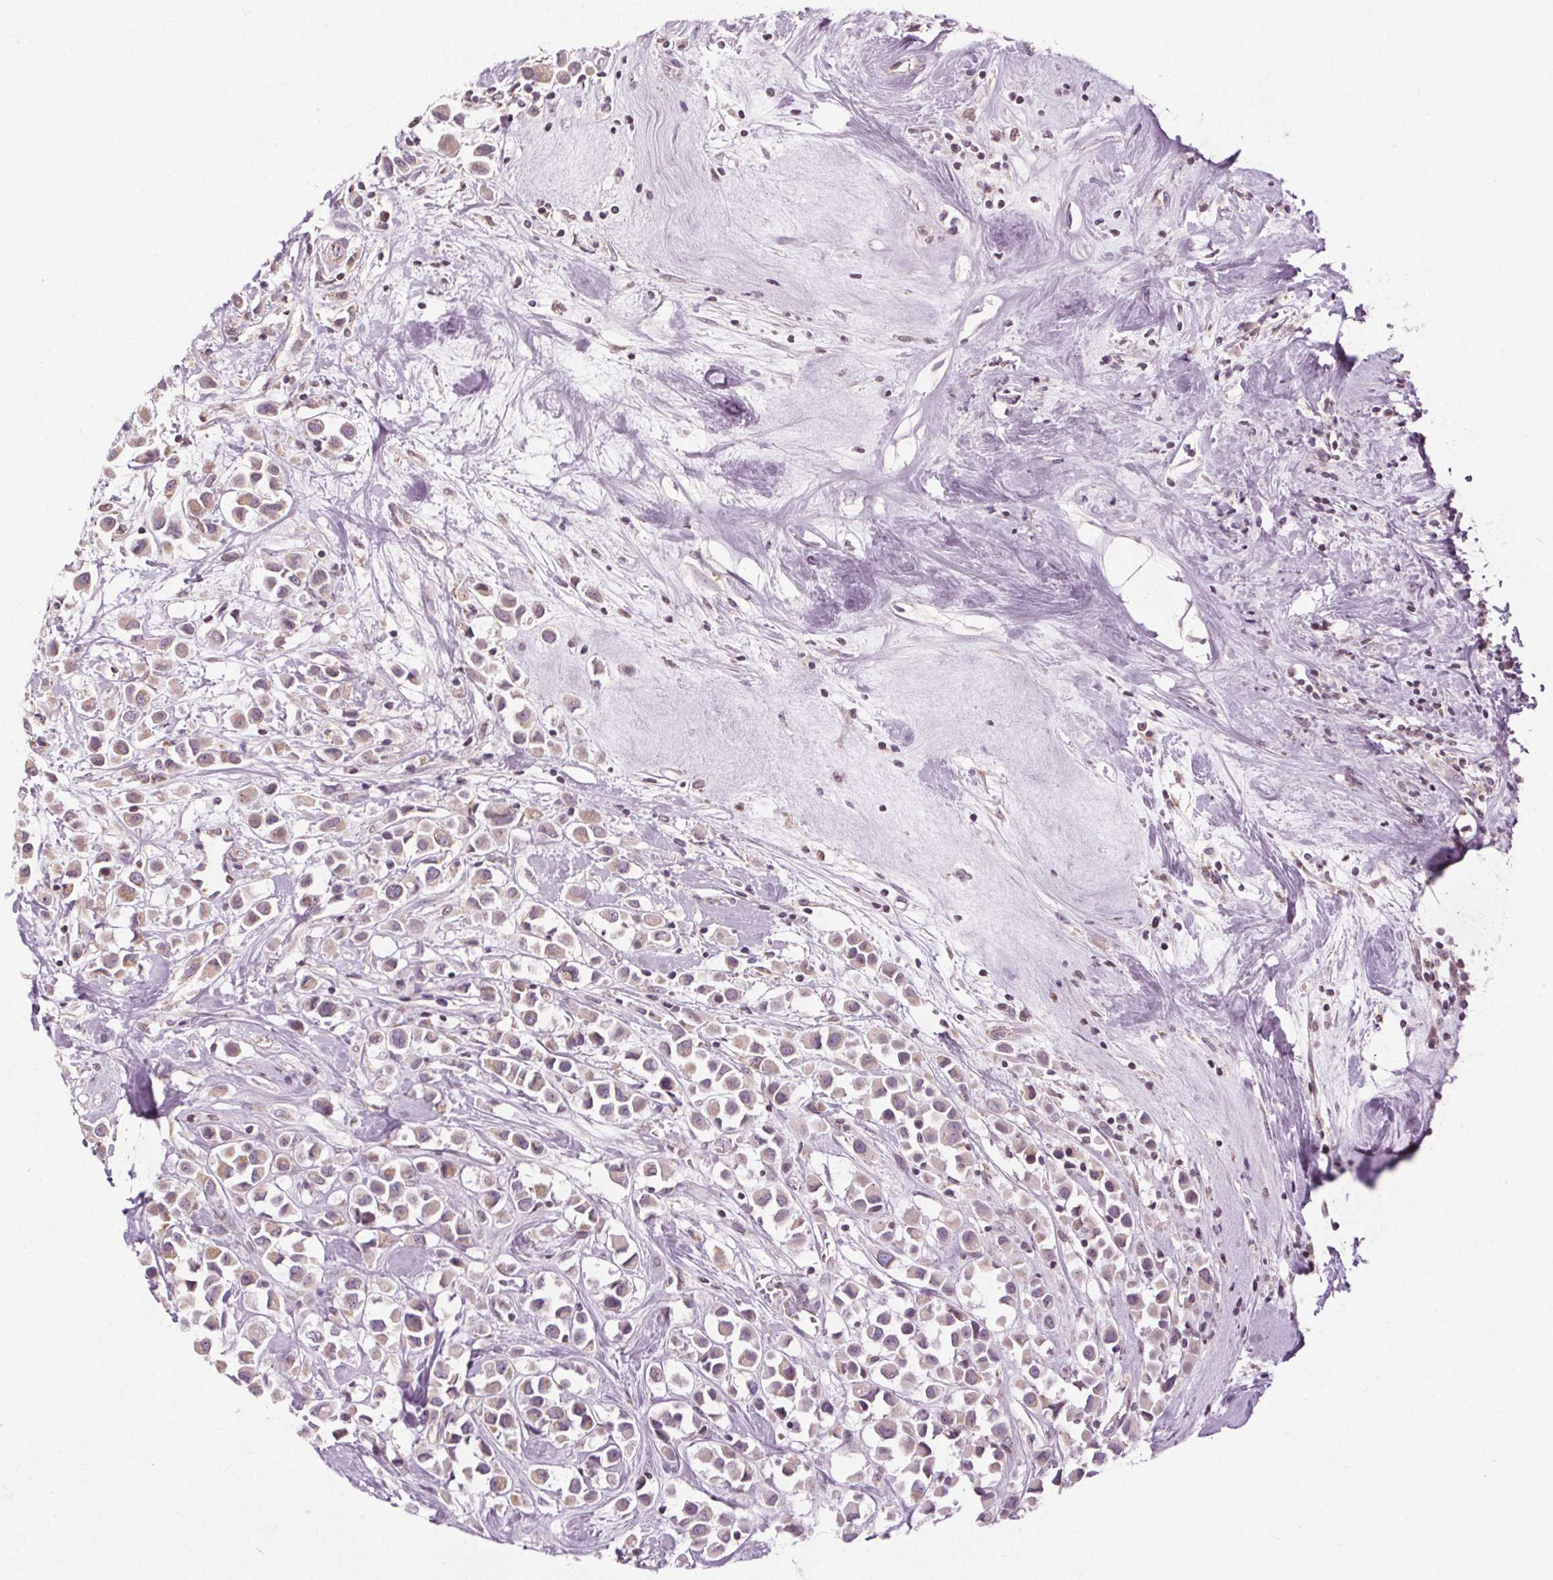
{"staining": {"intensity": "weak", "quantity": "25%-75%", "location": "cytoplasmic/membranous"}, "tissue": "breast cancer", "cell_type": "Tumor cells", "image_type": "cancer", "snomed": [{"axis": "morphology", "description": "Duct carcinoma"}, {"axis": "topography", "description": "Breast"}], "caption": "Immunohistochemistry histopathology image of neoplastic tissue: breast invasive ductal carcinoma stained using IHC shows low levels of weak protein expression localized specifically in the cytoplasmic/membranous of tumor cells, appearing as a cytoplasmic/membranous brown color.", "gene": "LFNG", "patient": {"sex": "female", "age": 61}}